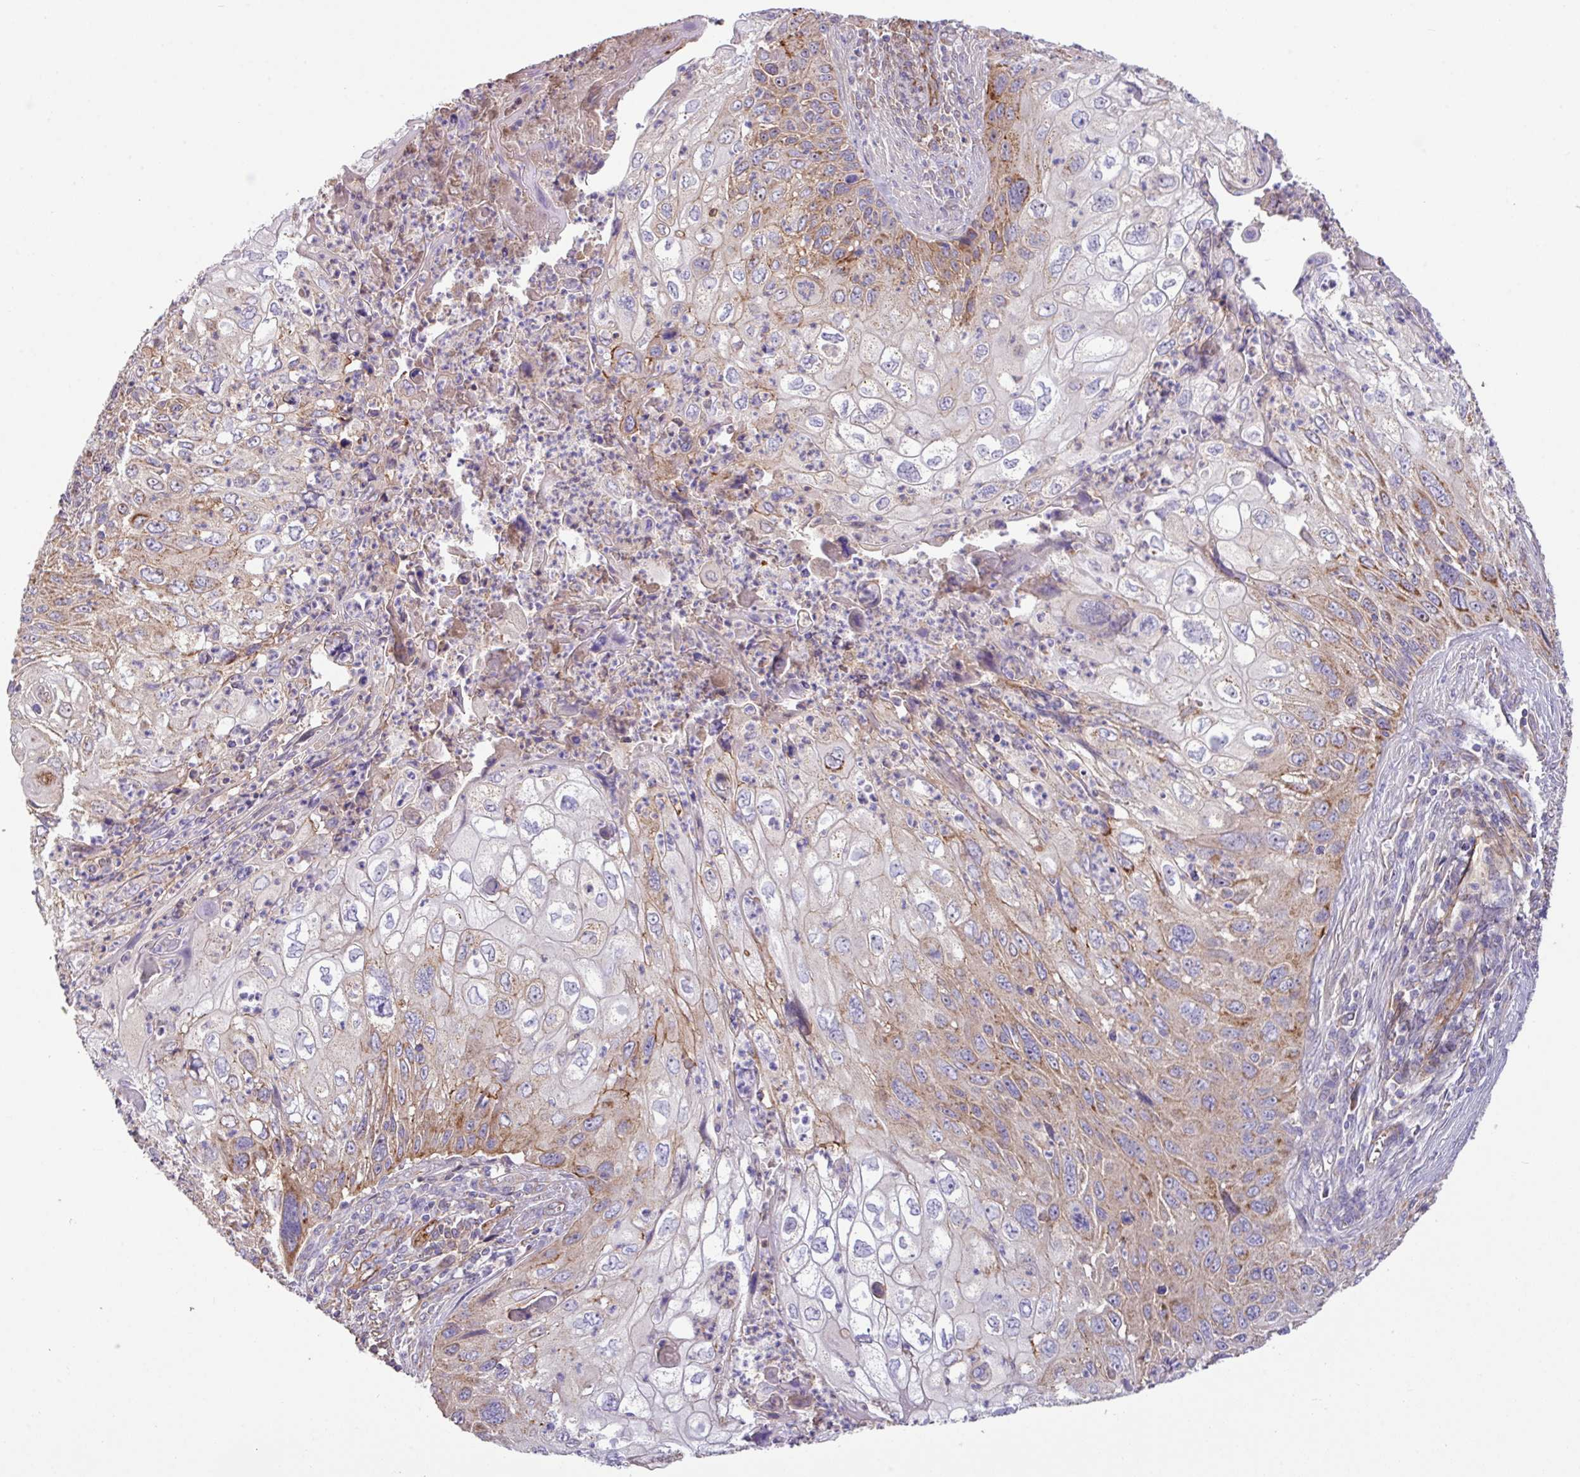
{"staining": {"intensity": "moderate", "quantity": "<25%", "location": "cytoplasmic/membranous"}, "tissue": "cervical cancer", "cell_type": "Tumor cells", "image_type": "cancer", "snomed": [{"axis": "morphology", "description": "Squamous cell carcinoma, NOS"}, {"axis": "topography", "description": "Cervix"}], "caption": "DAB immunohistochemical staining of cervical cancer demonstrates moderate cytoplasmic/membranous protein staining in approximately <25% of tumor cells.", "gene": "LRRC53", "patient": {"sex": "female", "age": 70}}